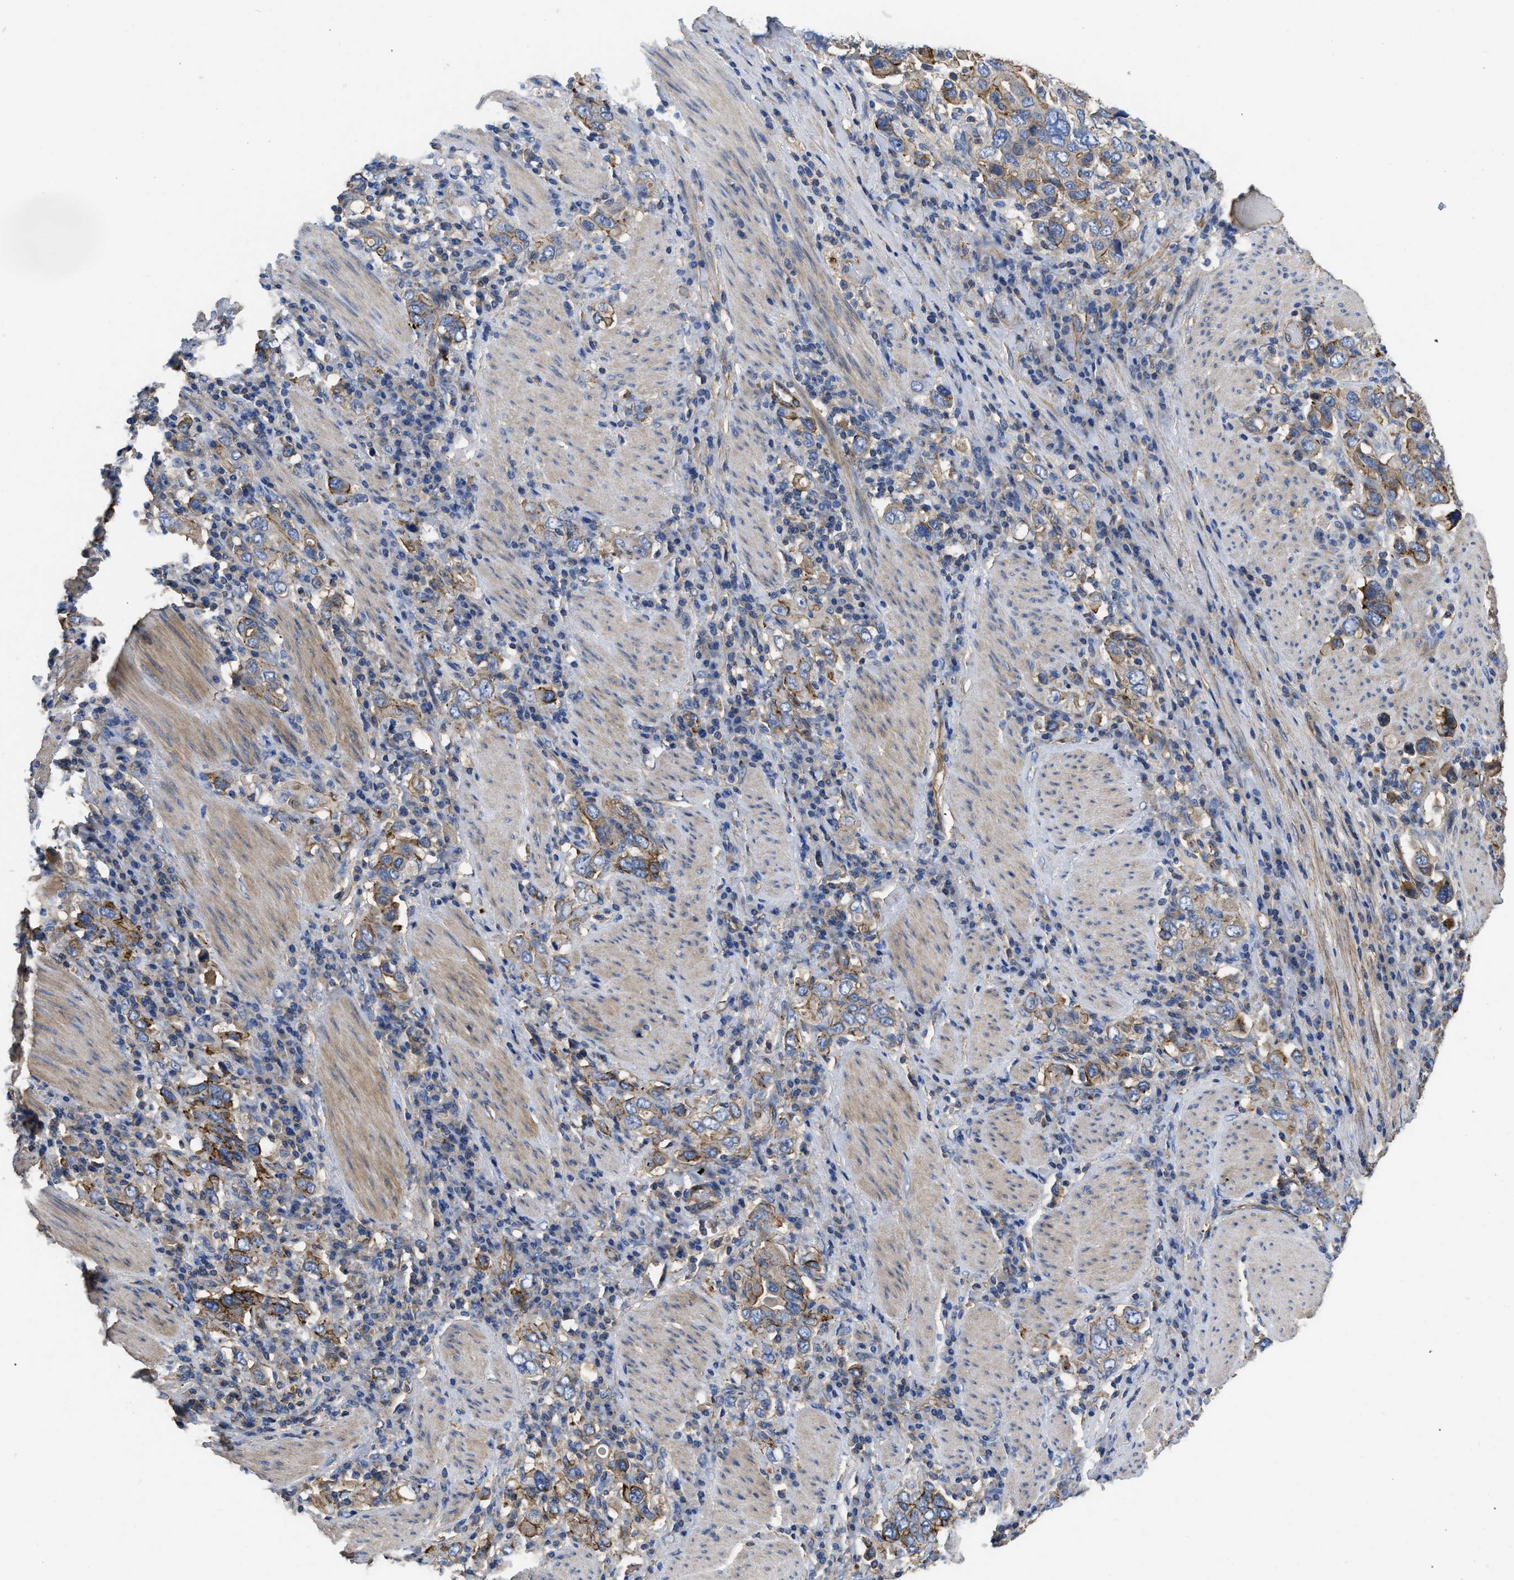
{"staining": {"intensity": "moderate", "quantity": "25%-75%", "location": "cytoplasmic/membranous"}, "tissue": "stomach cancer", "cell_type": "Tumor cells", "image_type": "cancer", "snomed": [{"axis": "morphology", "description": "Adenocarcinoma, NOS"}, {"axis": "topography", "description": "Stomach, upper"}], "caption": "Stomach adenocarcinoma was stained to show a protein in brown. There is medium levels of moderate cytoplasmic/membranous staining in about 25%-75% of tumor cells. (IHC, brightfield microscopy, high magnification).", "gene": "USP4", "patient": {"sex": "male", "age": 62}}